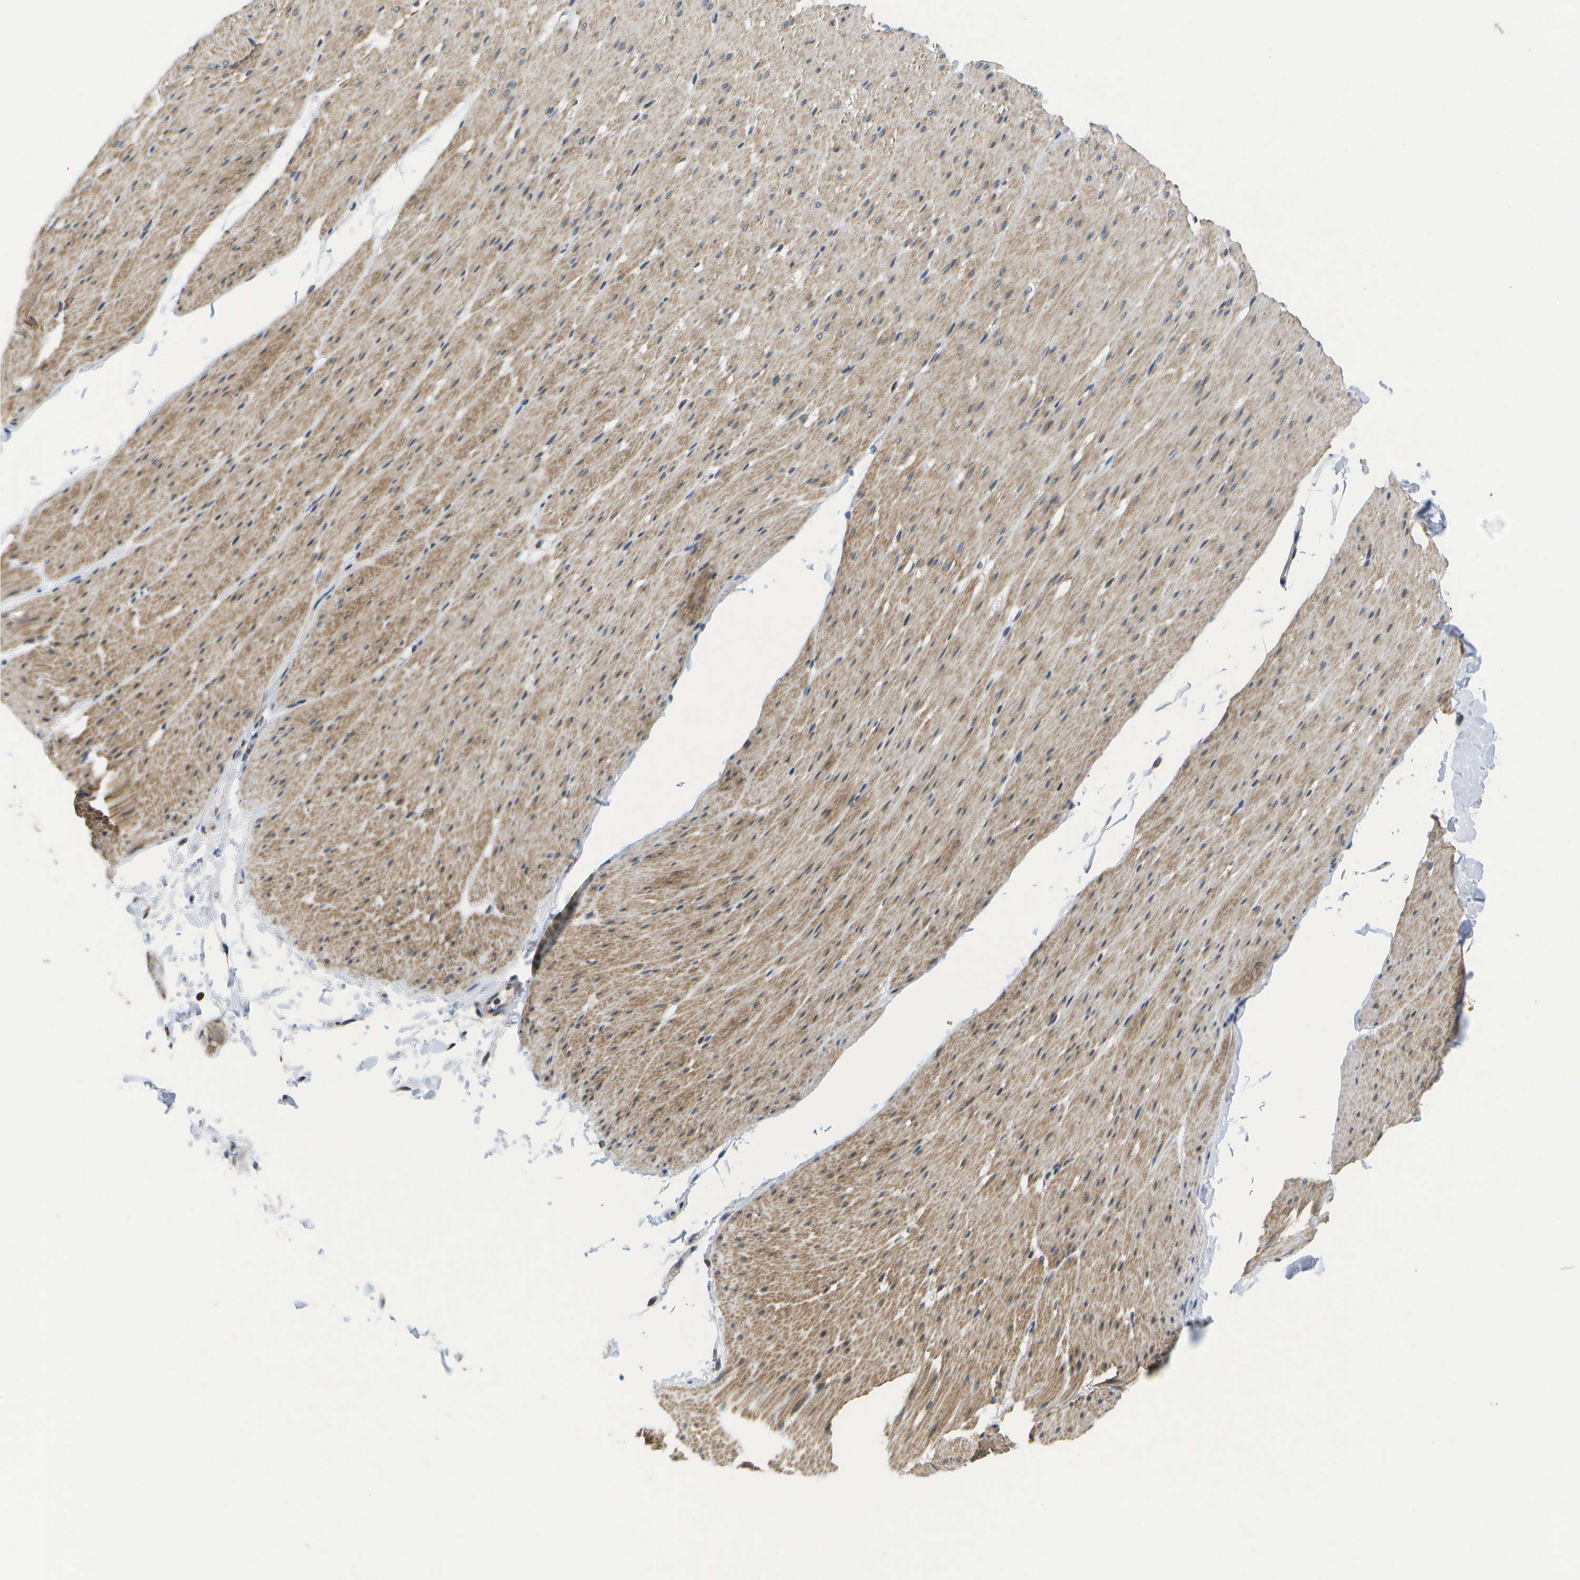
{"staining": {"intensity": "moderate", "quantity": ">75%", "location": "cytoplasmic/membranous"}, "tissue": "smooth muscle", "cell_type": "Smooth muscle cells", "image_type": "normal", "snomed": [{"axis": "morphology", "description": "Normal tissue, NOS"}, {"axis": "topography", "description": "Smooth muscle"}, {"axis": "topography", "description": "Colon"}], "caption": "Immunohistochemical staining of benign human smooth muscle reveals medium levels of moderate cytoplasmic/membranous expression in about >75% of smooth muscle cells. The staining was performed using DAB (3,3'-diaminobenzidine) to visualize the protein expression in brown, while the nuclei were stained in blue with hematoxylin (Magnification: 20x).", "gene": "HADHA", "patient": {"sex": "male", "age": 67}}